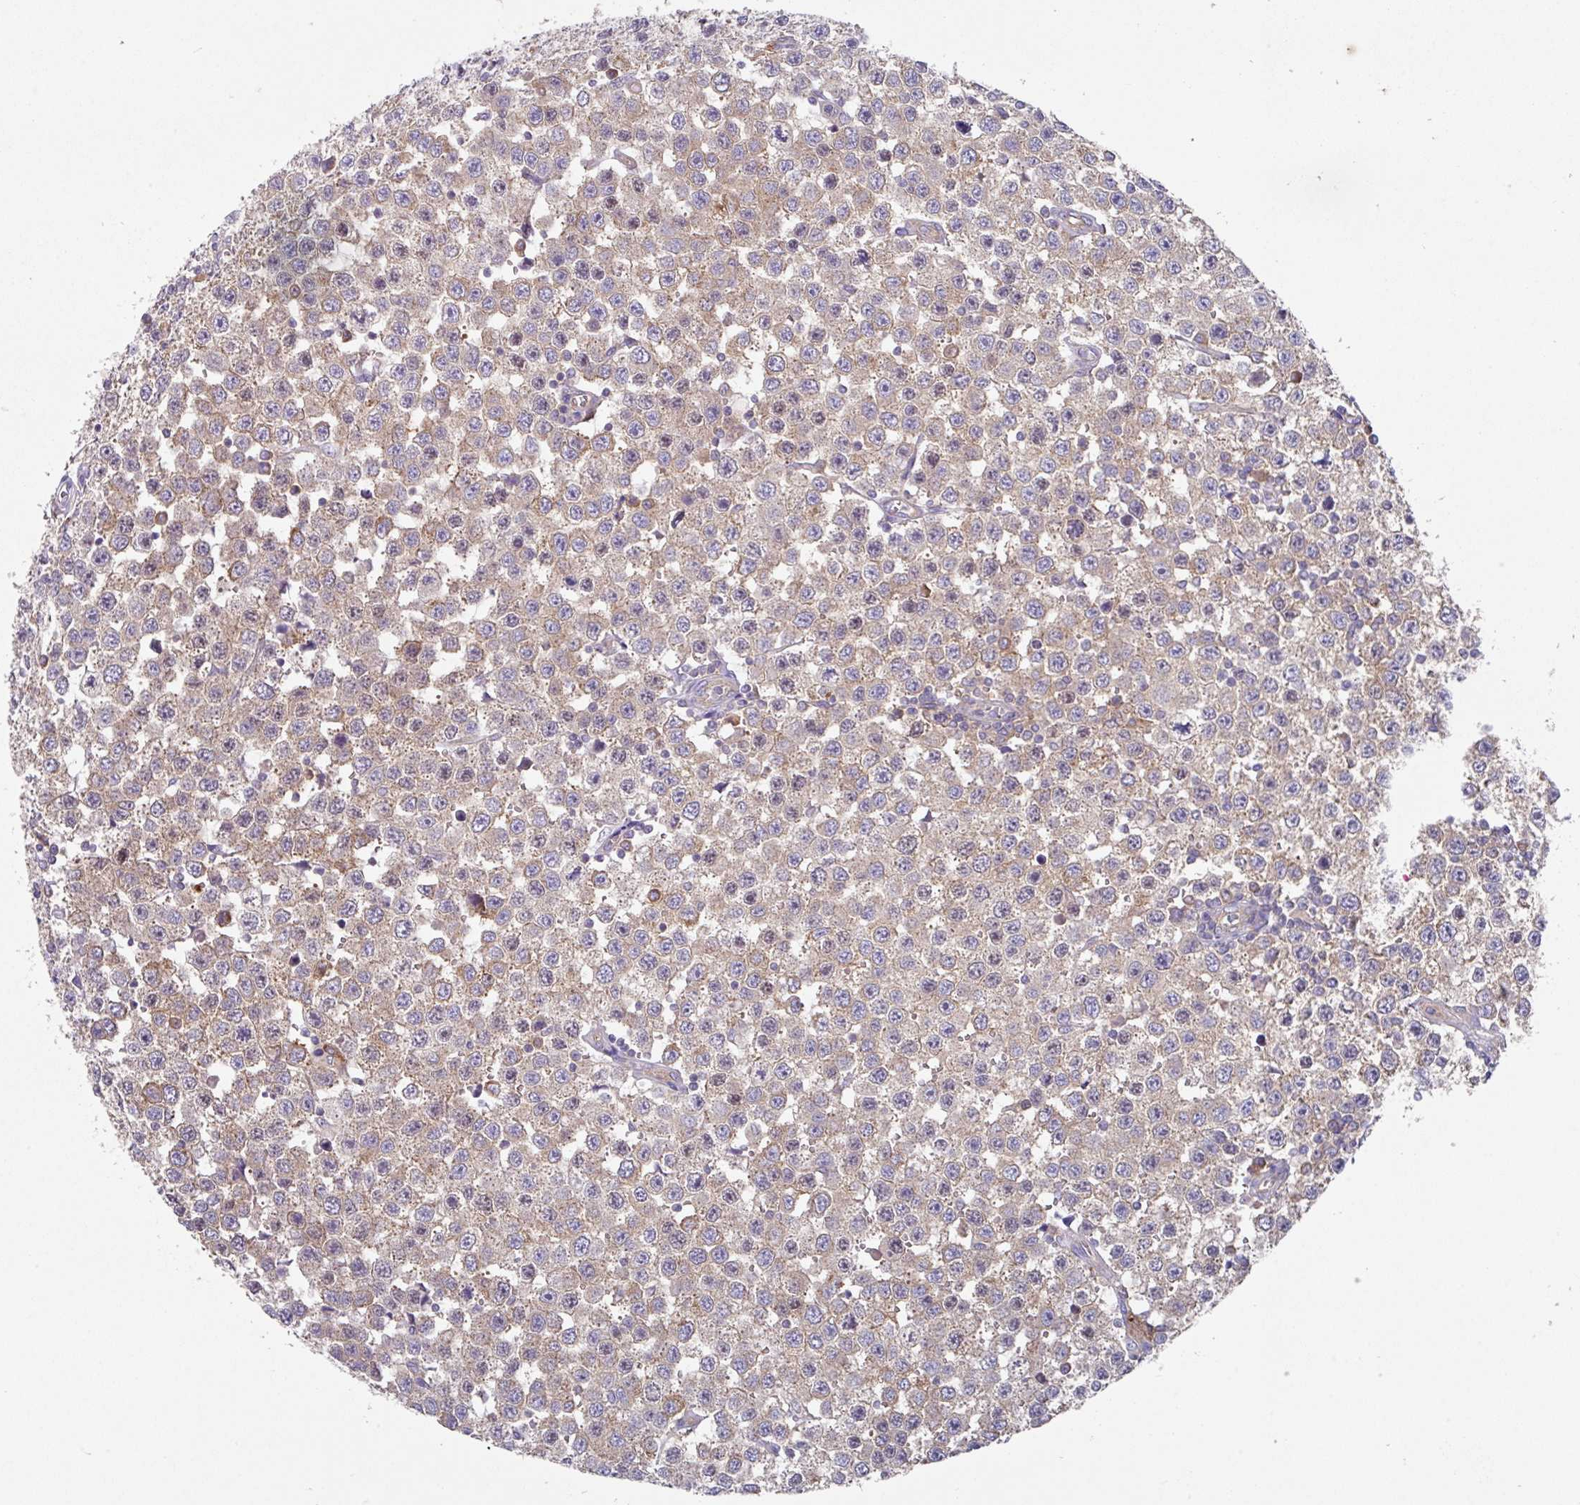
{"staining": {"intensity": "weak", "quantity": "25%-75%", "location": "cytoplasmic/membranous"}, "tissue": "testis cancer", "cell_type": "Tumor cells", "image_type": "cancer", "snomed": [{"axis": "morphology", "description": "Seminoma, NOS"}, {"axis": "topography", "description": "Testis"}], "caption": "High-power microscopy captured an immunohistochemistry photomicrograph of testis cancer (seminoma), revealing weak cytoplasmic/membranous positivity in approximately 25%-75% of tumor cells.", "gene": "EIF4B", "patient": {"sex": "male", "age": 34}}